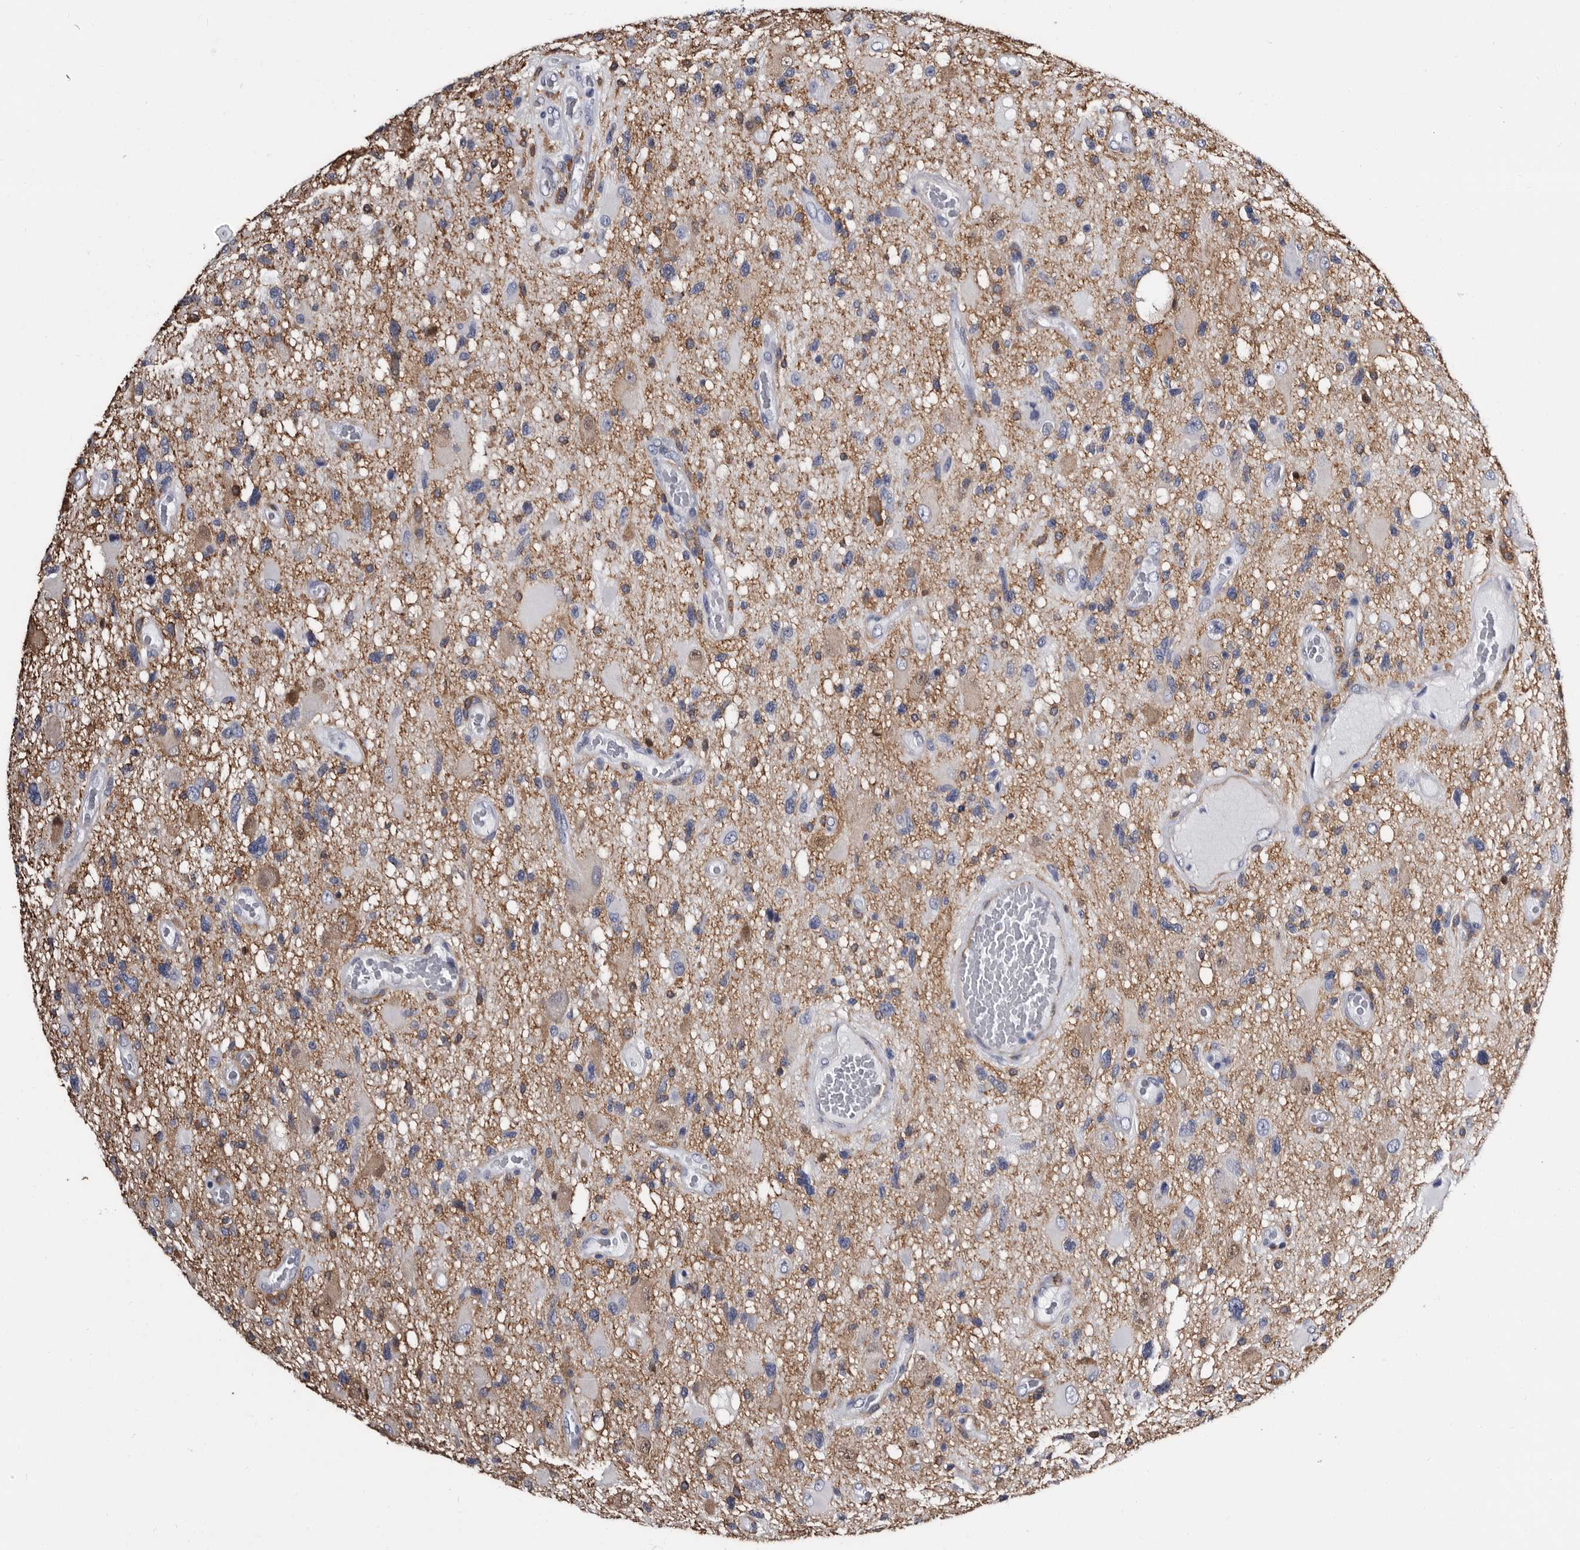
{"staining": {"intensity": "weak", "quantity": "<25%", "location": "cytoplasmic/membranous"}, "tissue": "glioma", "cell_type": "Tumor cells", "image_type": "cancer", "snomed": [{"axis": "morphology", "description": "Glioma, malignant, High grade"}, {"axis": "topography", "description": "Brain"}], "caption": "Tumor cells are negative for protein expression in human glioma.", "gene": "EPB41L3", "patient": {"sex": "male", "age": 33}}